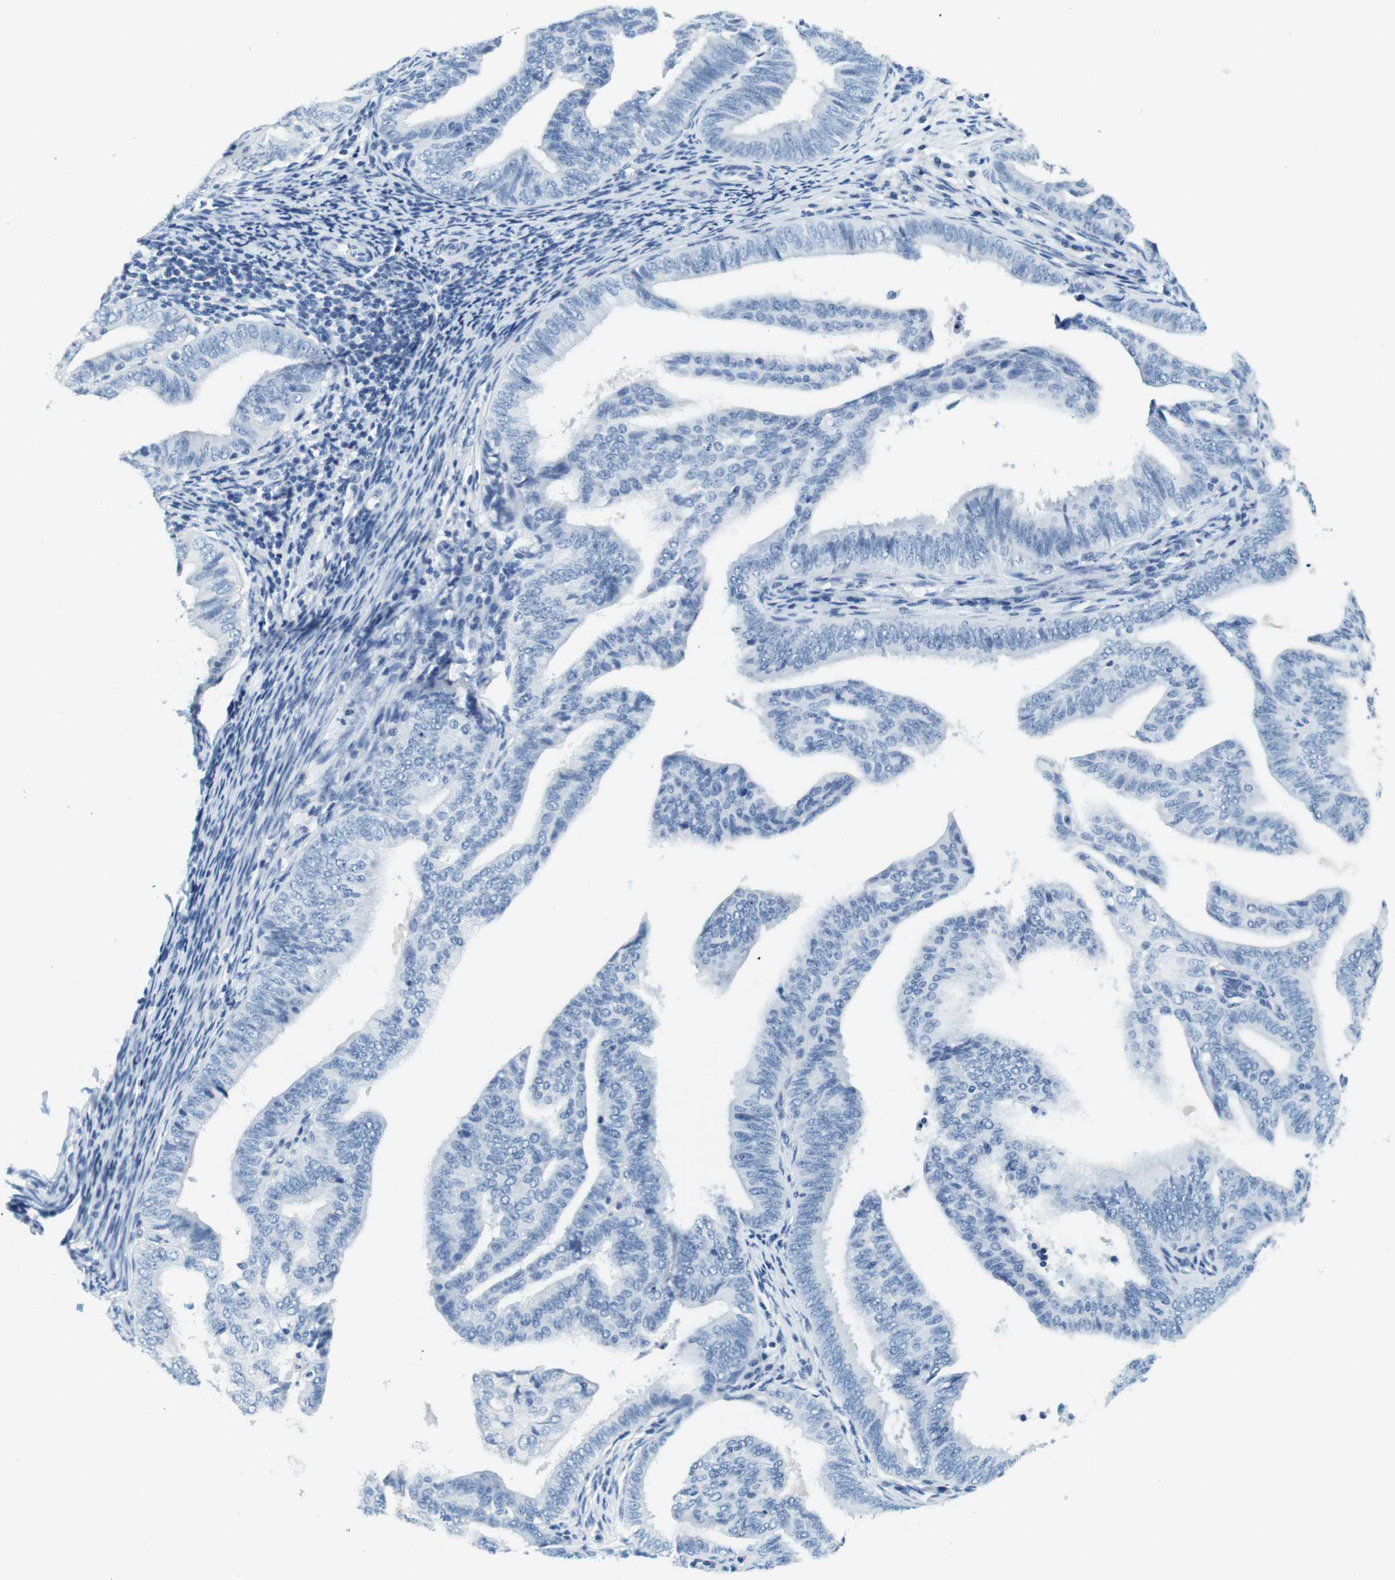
{"staining": {"intensity": "negative", "quantity": "none", "location": "none"}, "tissue": "endometrial cancer", "cell_type": "Tumor cells", "image_type": "cancer", "snomed": [{"axis": "morphology", "description": "Adenocarcinoma, NOS"}, {"axis": "topography", "description": "Endometrium"}], "caption": "Immunohistochemical staining of endometrial adenocarcinoma reveals no significant staining in tumor cells.", "gene": "CYP2C9", "patient": {"sex": "female", "age": 58}}